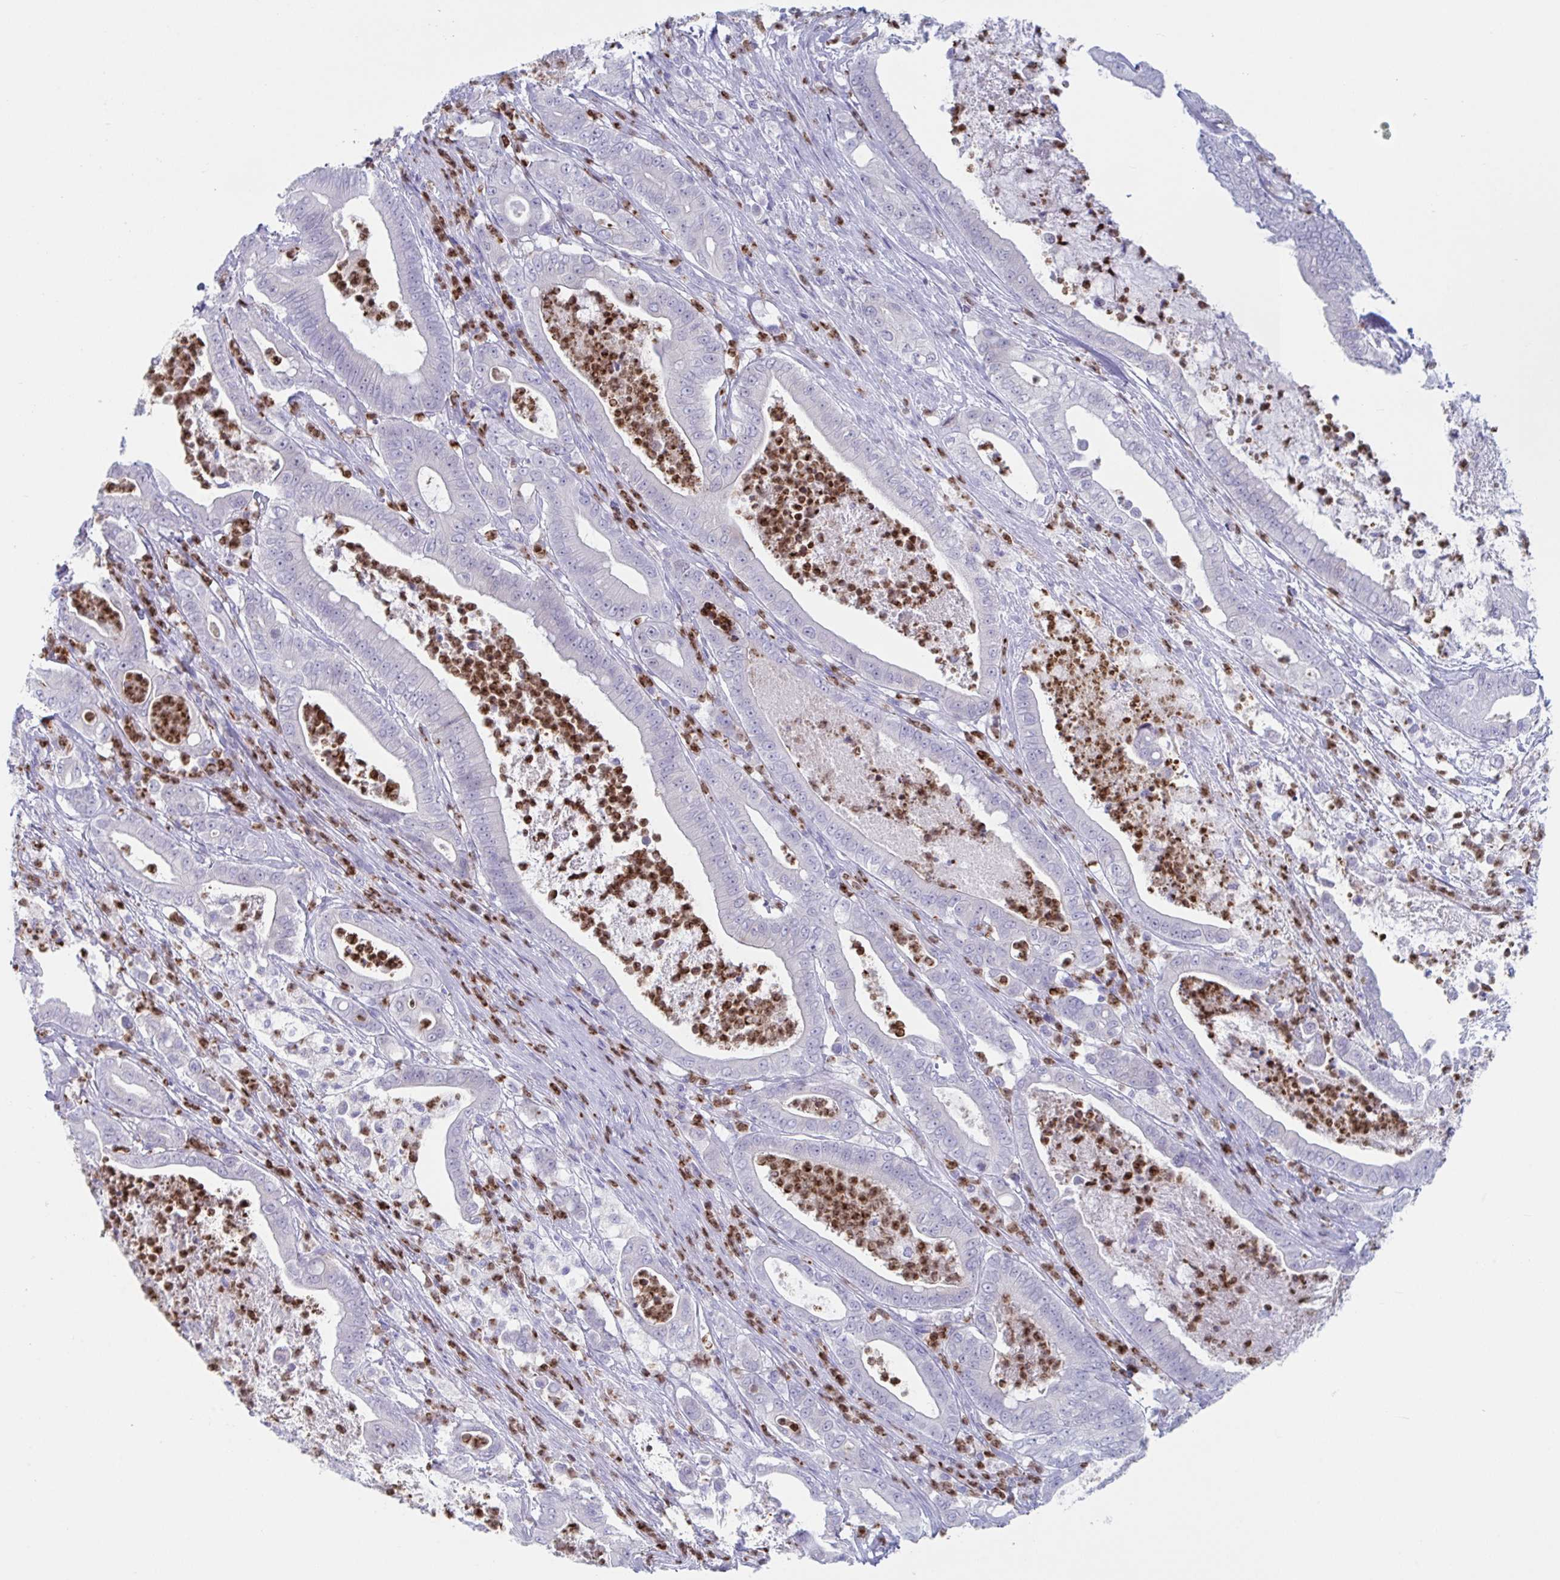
{"staining": {"intensity": "negative", "quantity": "none", "location": "none"}, "tissue": "pancreatic cancer", "cell_type": "Tumor cells", "image_type": "cancer", "snomed": [{"axis": "morphology", "description": "Adenocarcinoma, NOS"}, {"axis": "topography", "description": "Pancreas"}], "caption": "Immunohistochemical staining of adenocarcinoma (pancreatic) reveals no significant expression in tumor cells.", "gene": "CYP4F11", "patient": {"sex": "male", "age": 71}}